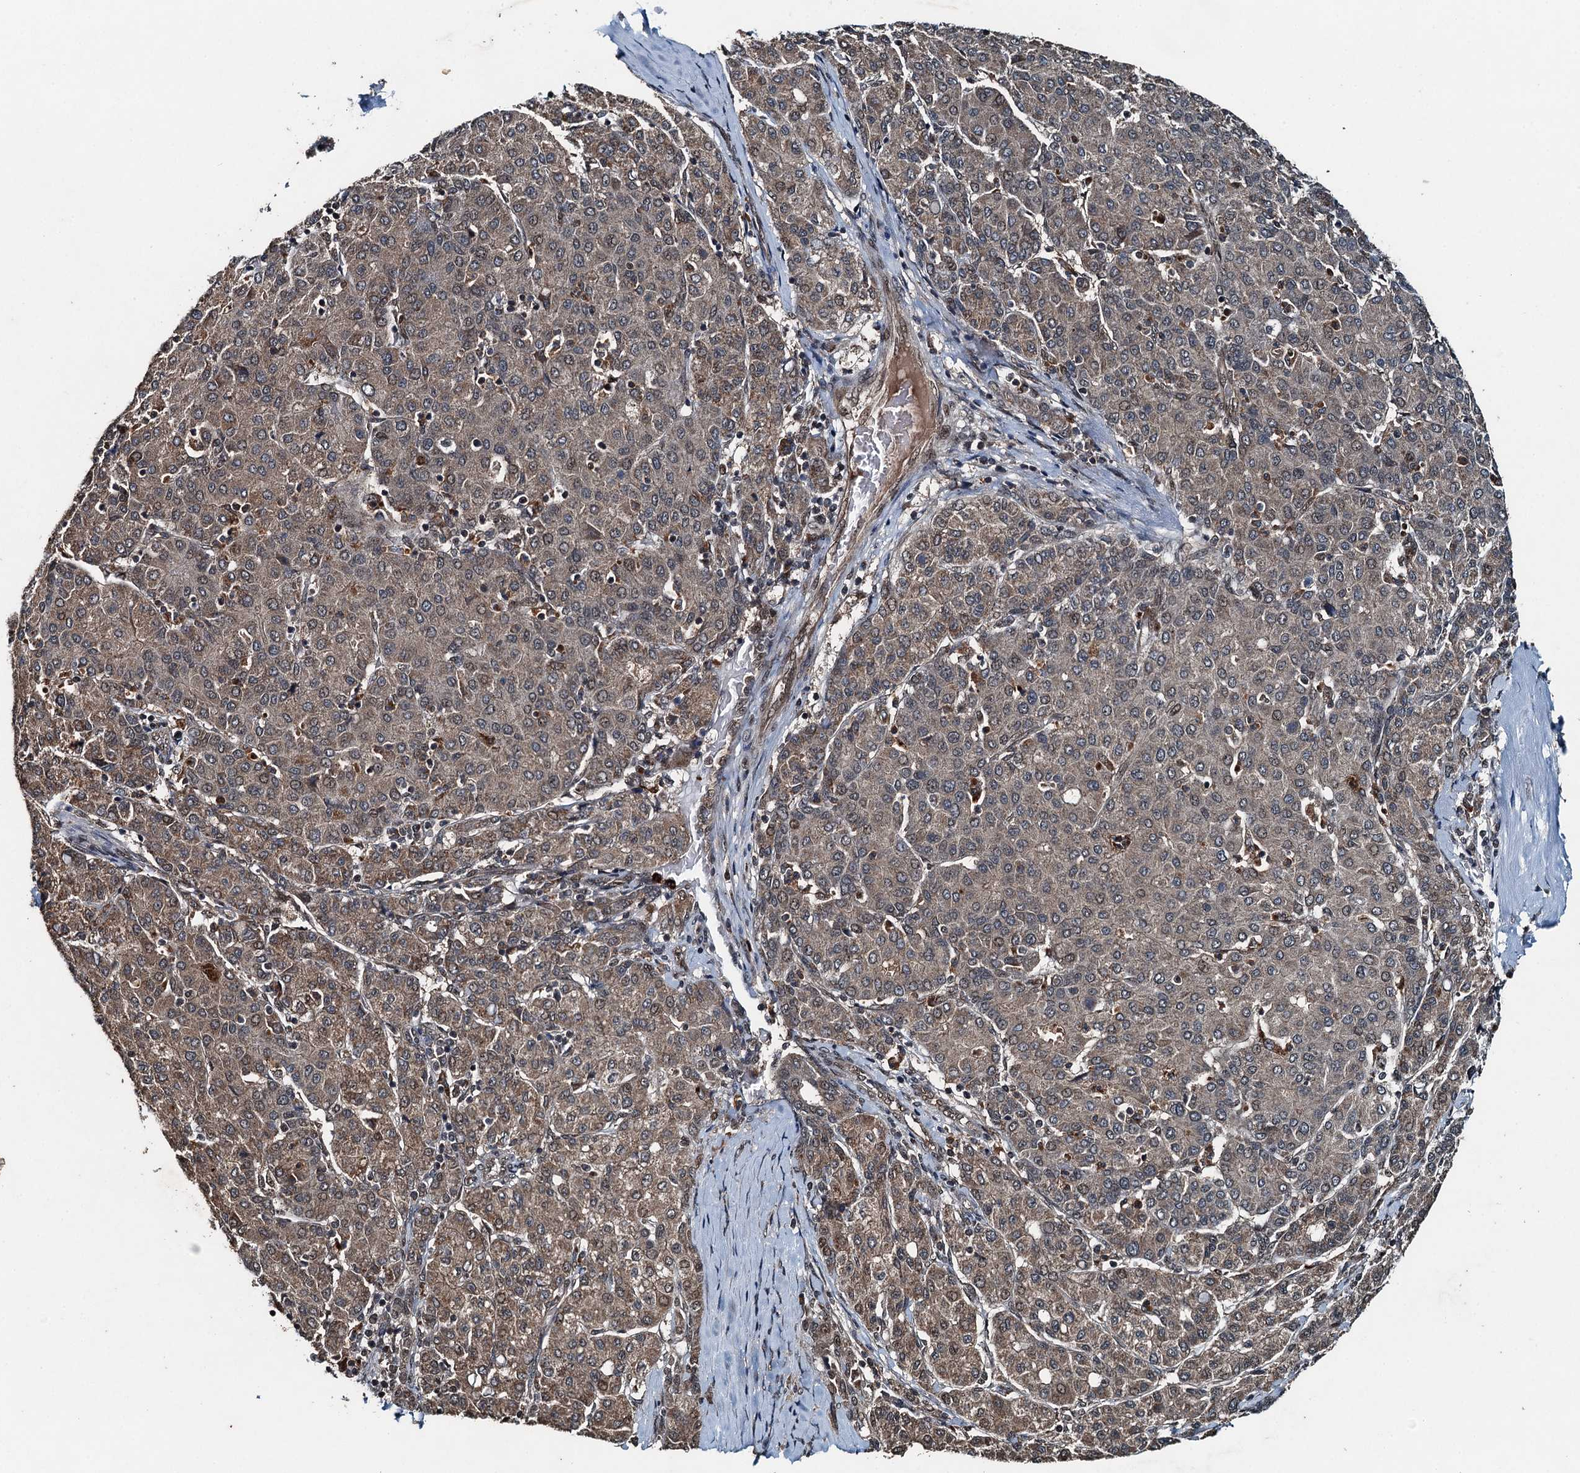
{"staining": {"intensity": "moderate", "quantity": "25%-75%", "location": "cytoplasmic/membranous"}, "tissue": "liver cancer", "cell_type": "Tumor cells", "image_type": "cancer", "snomed": [{"axis": "morphology", "description": "Carcinoma, Hepatocellular, NOS"}, {"axis": "topography", "description": "Liver"}], "caption": "IHC of human liver cancer (hepatocellular carcinoma) displays medium levels of moderate cytoplasmic/membranous staining in approximately 25%-75% of tumor cells. The staining is performed using DAB (3,3'-diaminobenzidine) brown chromogen to label protein expression. The nuclei are counter-stained blue using hematoxylin.", "gene": "UBXN6", "patient": {"sex": "male", "age": 65}}